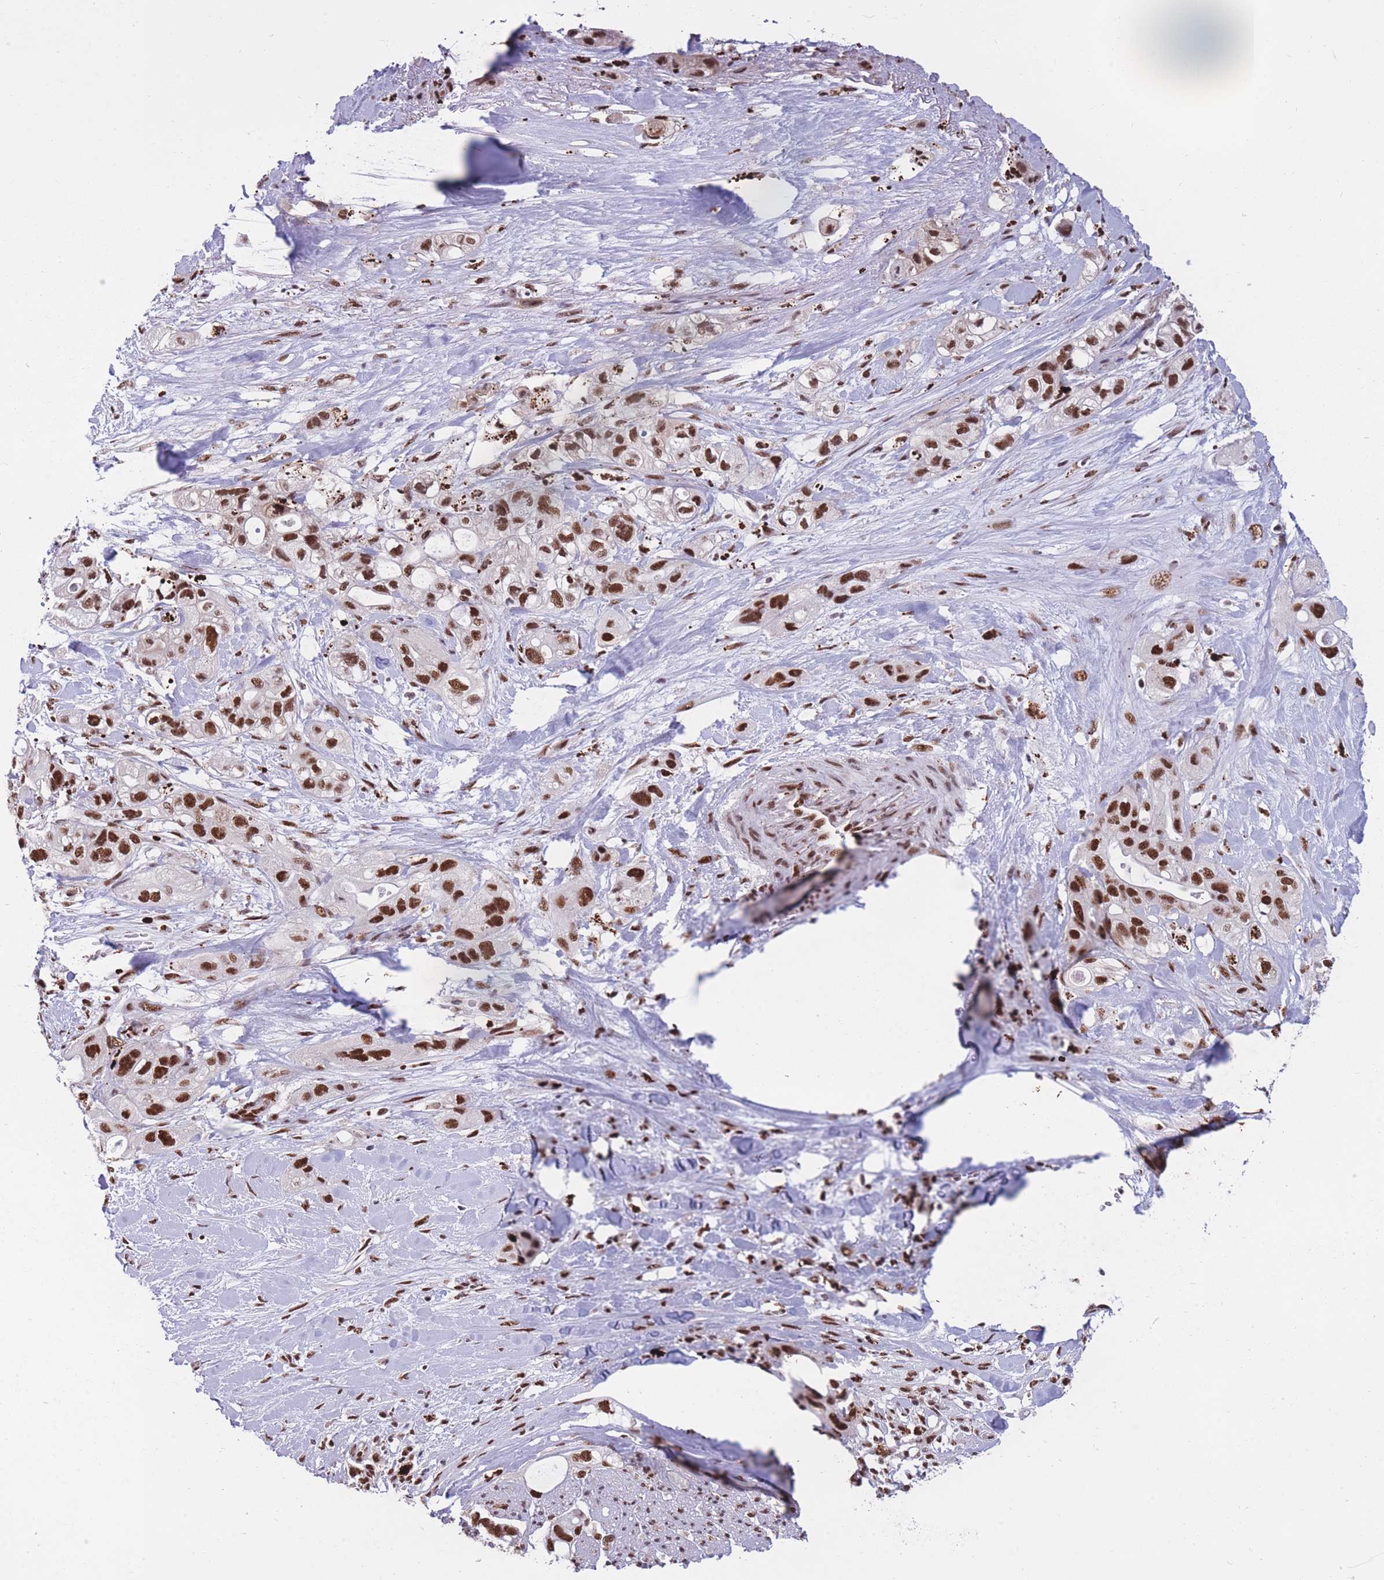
{"staining": {"intensity": "strong", "quantity": ">75%", "location": "nuclear"}, "tissue": "pancreatic cancer", "cell_type": "Tumor cells", "image_type": "cancer", "snomed": [{"axis": "morphology", "description": "Adenocarcinoma, NOS"}, {"axis": "topography", "description": "Pancreas"}], "caption": "Immunohistochemical staining of human adenocarcinoma (pancreatic) exhibits high levels of strong nuclear protein staining in about >75% of tumor cells.", "gene": "PRPF19", "patient": {"sex": "male", "age": 44}}